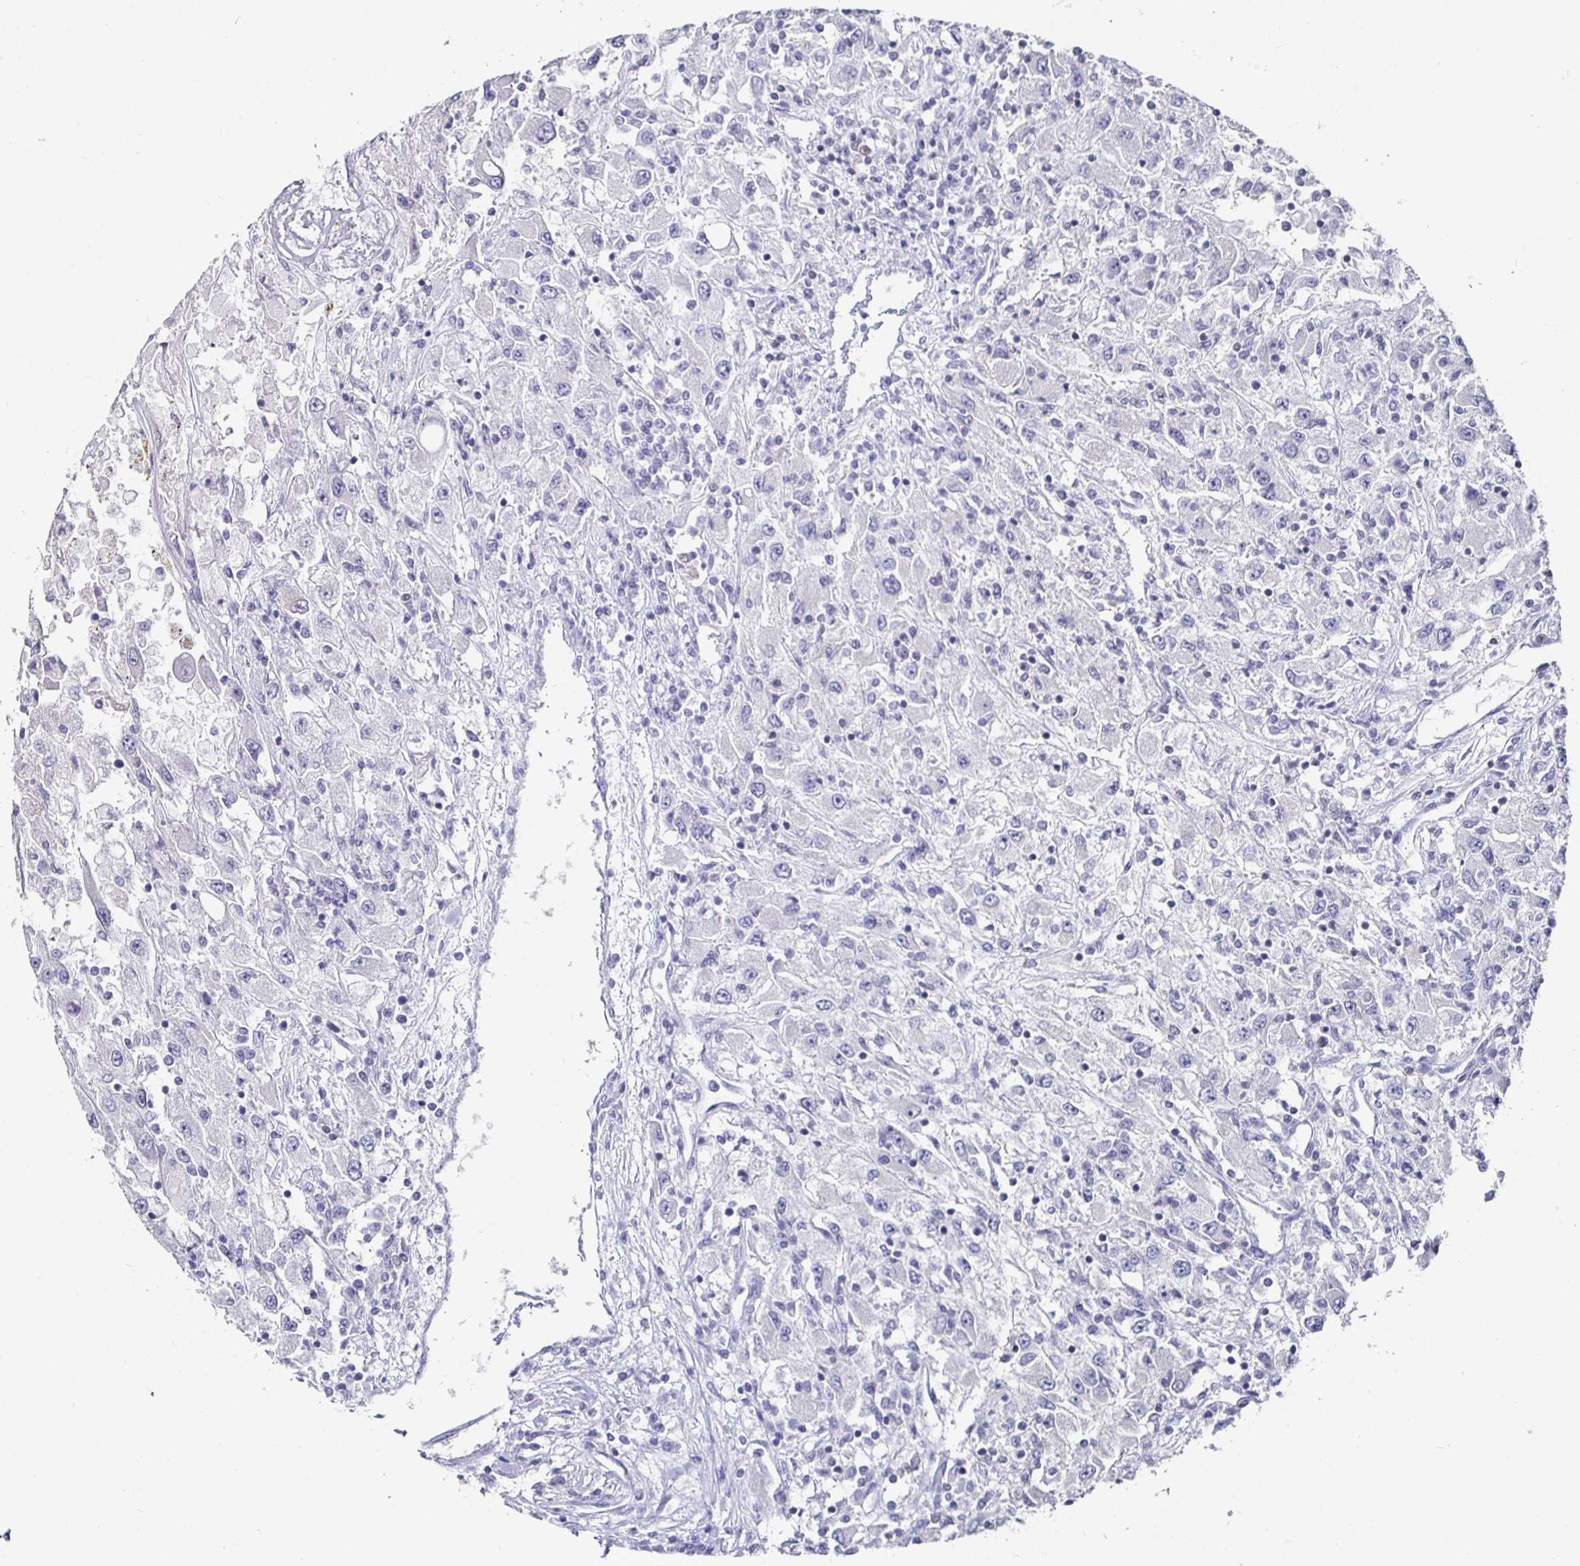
{"staining": {"intensity": "negative", "quantity": "none", "location": "none"}, "tissue": "renal cancer", "cell_type": "Tumor cells", "image_type": "cancer", "snomed": [{"axis": "morphology", "description": "Adenocarcinoma, NOS"}, {"axis": "topography", "description": "Kidney"}], "caption": "High magnification brightfield microscopy of renal cancer (adenocarcinoma) stained with DAB (3,3'-diaminobenzidine) (brown) and counterstained with hematoxylin (blue): tumor cells show no significant staining.", "gene": "RUNX2", "patient": {"sex": "female", "age": 67}}